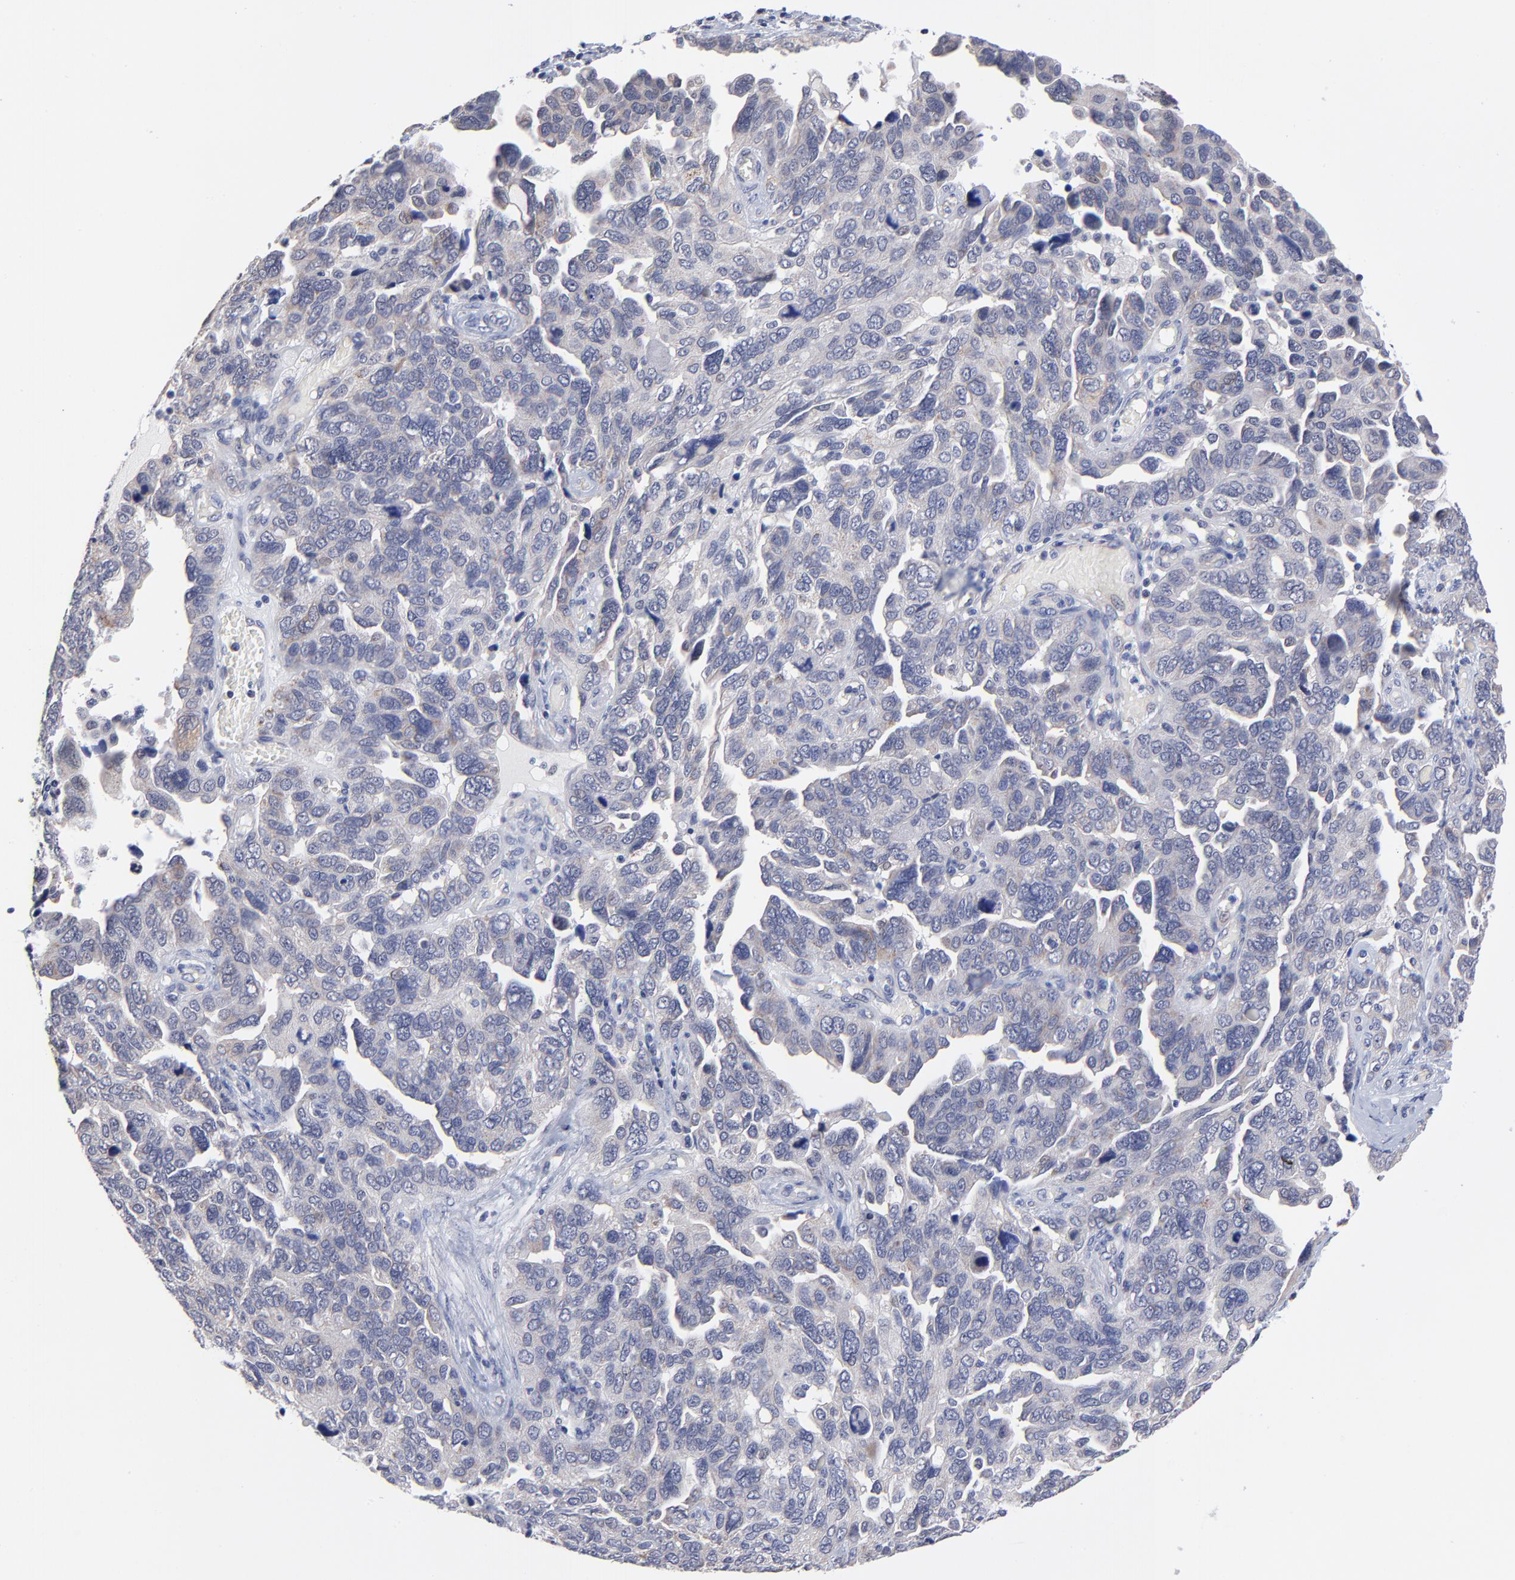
{"staining": {"intensity": "negative", "quantity": "none", "location": "none"}, "tissue": "ovarian cancer", "cell_type": "Tumor cells", "image_type": "cancer", "snomed": [{"axis": "morphology", "description": "Cystadenocarcinoma, serous, NOS"}, {"axis": "topography", "description": "Ovary"}], "caption": "Protein analysis of ovarian cancer (serous cystadenocarcinoma) demonstrates no significant positivity in tumor cells.", "gene": "FBXO8", "patient": {"sex": "female", "age": 64}}